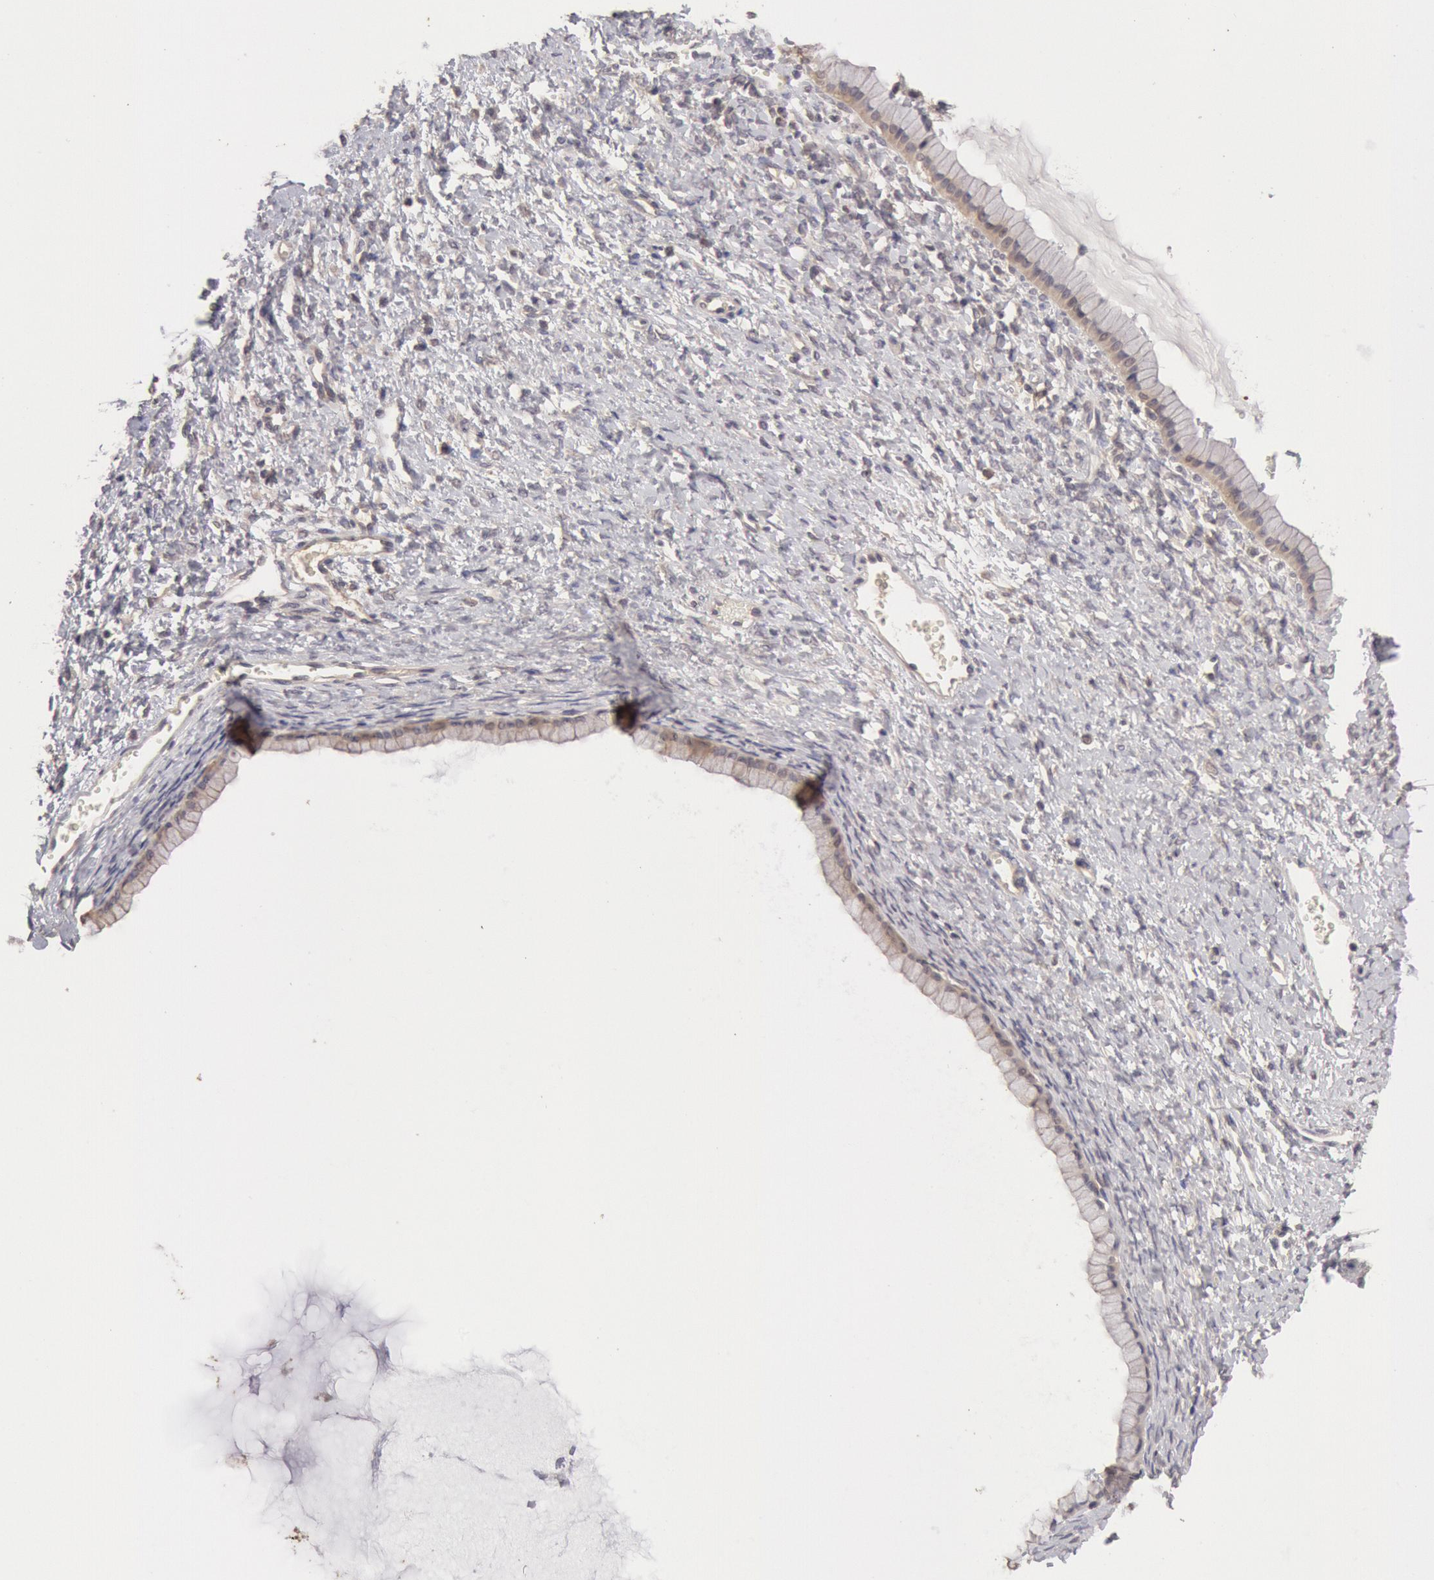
{"staining": {"intensity": "weak", "quantity": ">75%", "location": "cytoplasmic/membranous"}, "tissue": "ovarian cancer", "cell_type": "Tumor cells", "image_type": "cancer", "snomed": [{"axis": "morphology", "description": "Cystadenocarcinoma, mucinous, NOS"}, {"axis": "topography", "description": "Ovary"}], "caption": "Immunohistochemical staining of mucinous cystadenocarcinoma (ovarian) reveals low levels of weak cytoplasmic/membranous positivity in about >75% of tumor cells.", "gene": "ZFP36L1", "patient": {"sex": "female", "age": 25}}